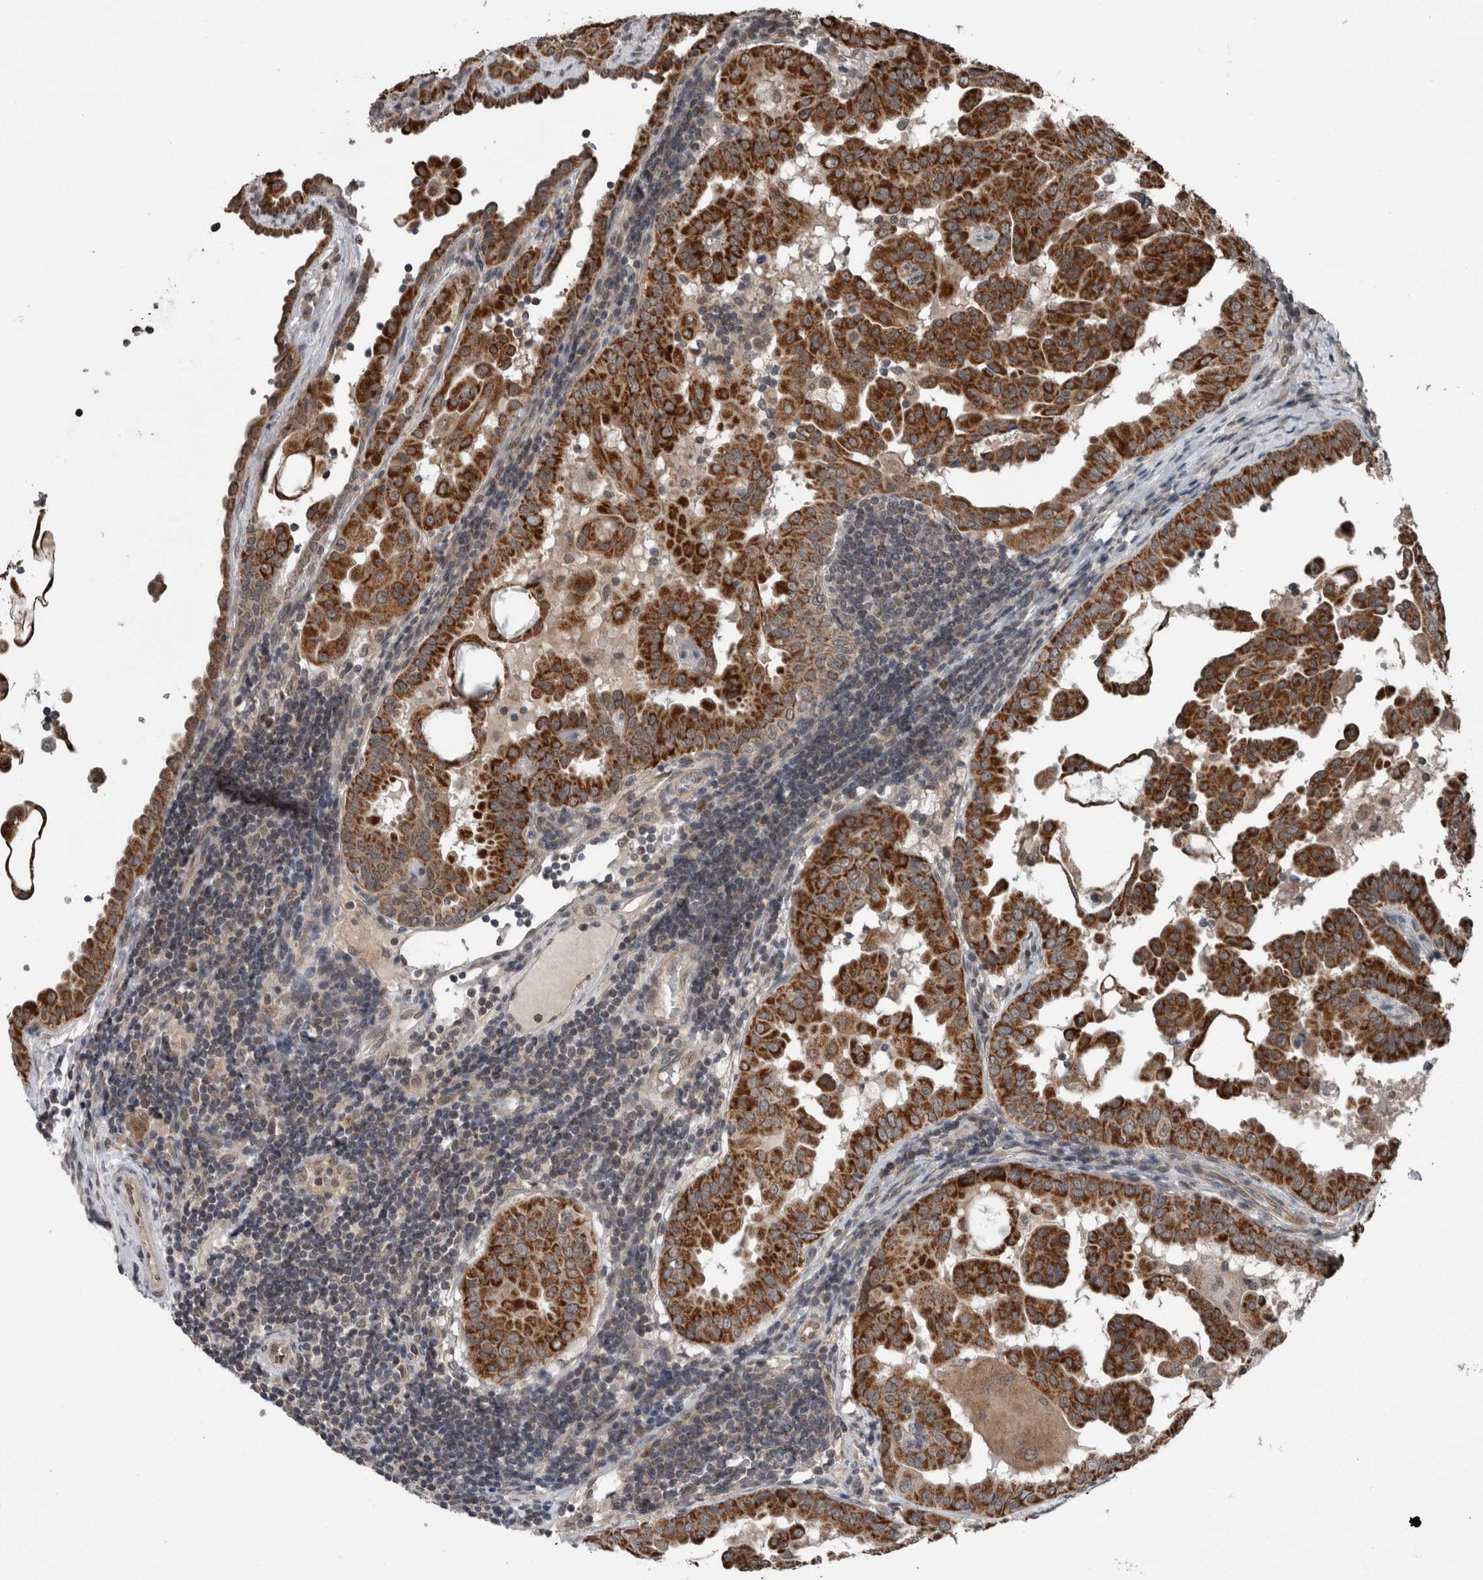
{"staining": {"intensity": "strong", "quantity": ">75%", "location": "cytoplasmic/membranous"}, "tissue": "thyroid cancer", "cell_type": "Tumor cells", "image_type": "cancer", "snomed": [{"axis": "morphology", "description": "Papillary adenocarcinoma, NOS"}, {"axis": "topography", "description": "Thyroid gland"}], "caption": "Immunohistochemistry of papillary adenocarcinoma (thyroid) shows high levels of strong cytoplasmic/membranous positivity in about >75% of tumor cells. The staining was performed using DAB, with brown indicating positive protein expression. Nuclei are stained blue with hematoxylin.", "gene": "ENY2", "patient": {"sex": "male", "age": 33}}